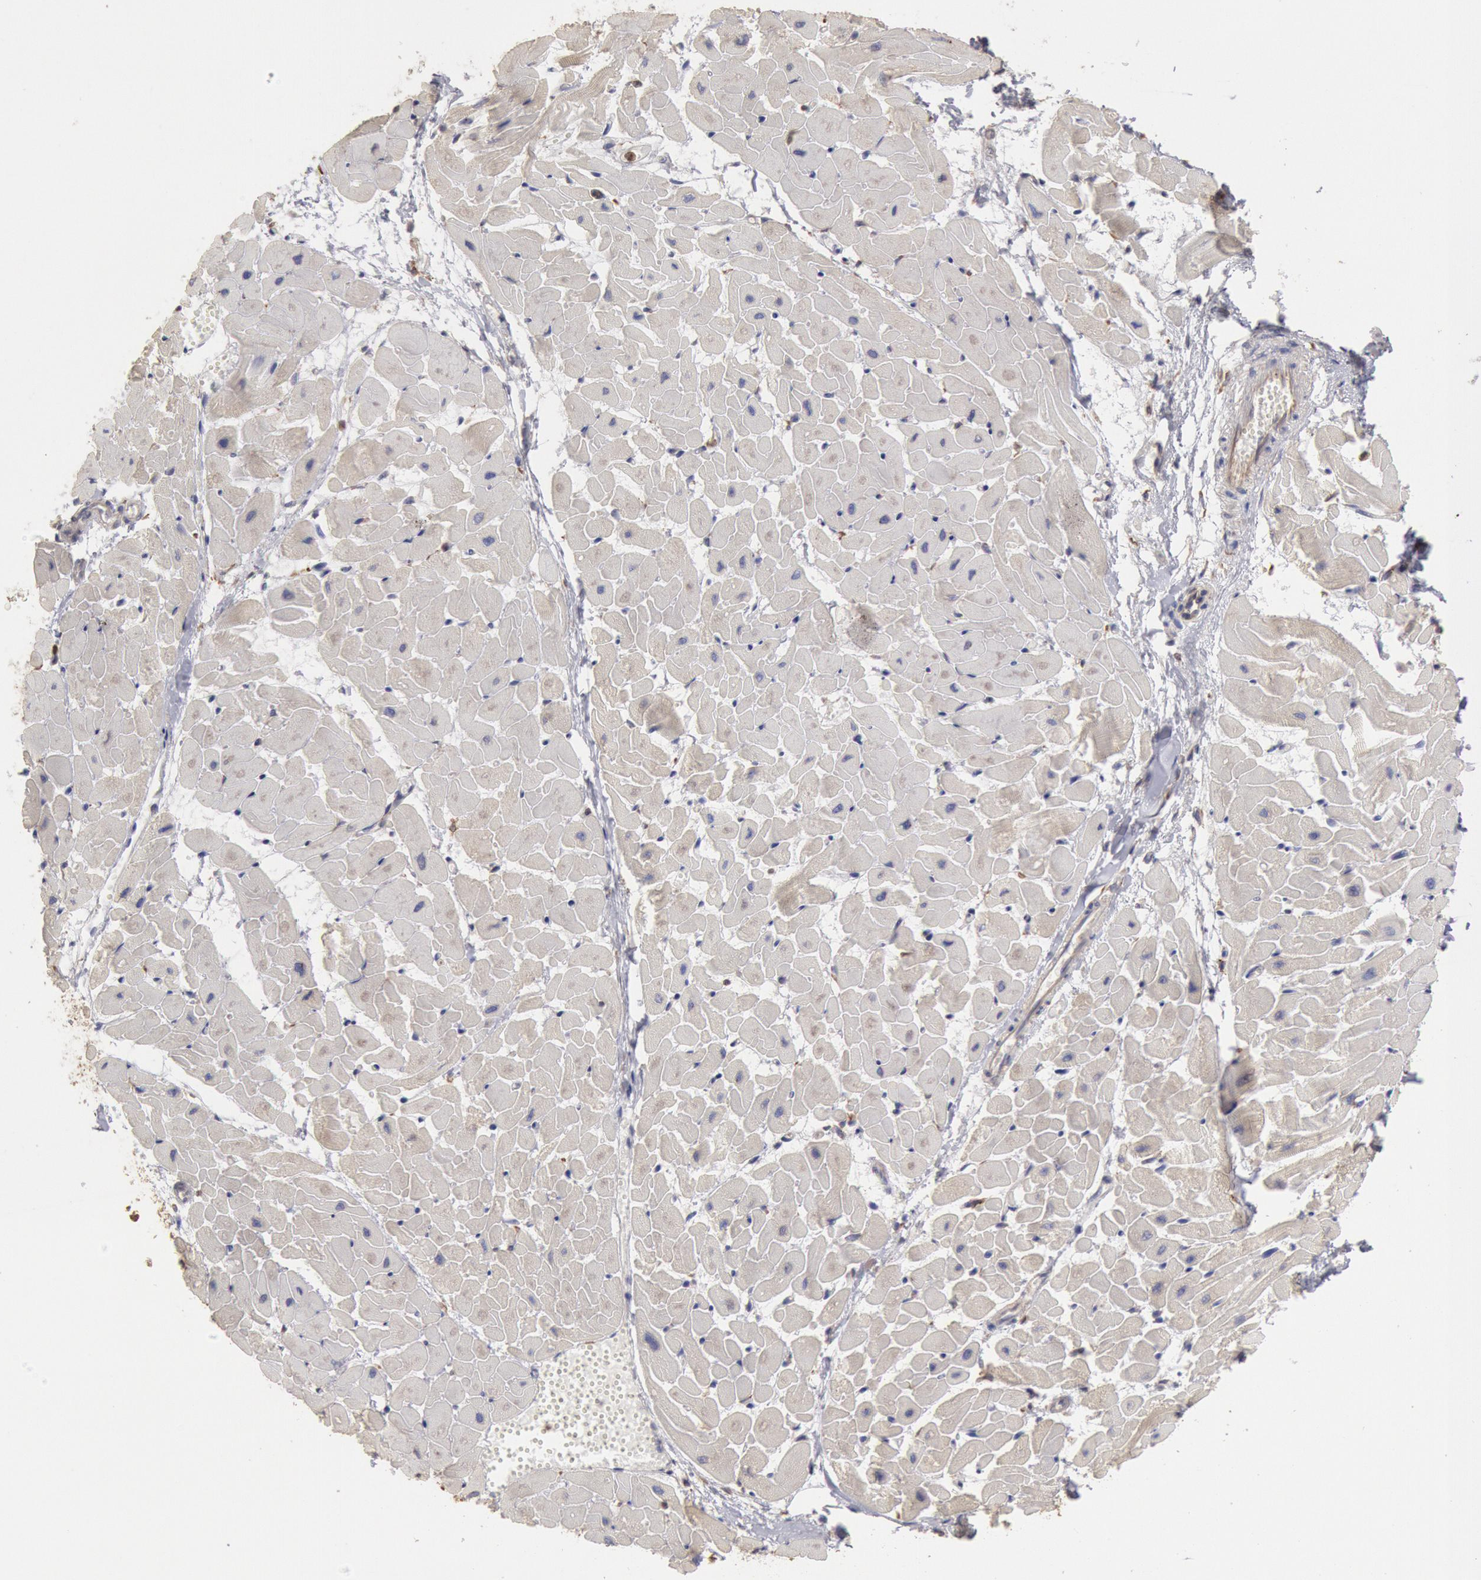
{"staining": {"intensity": "weak", "quantity": ">75%", "location": "cytoplasmic/membranous"}, "tissue": "heart muscle", "cell_type": "Cardiomyocytes", "image_type": "normal", "snomed": [{"axis": "morphology", "description": "Normal tissue, NOS"}, {"axis": "topography", "description": "Heart"}], "caption": "Heart muscle stained with a brown dye shows weak cytoplasmic/membranous positive staining in approximately >75% of cardiomyocytes.", "gene": "ERP44", "patient": {"sex": "female", "age": 19}}